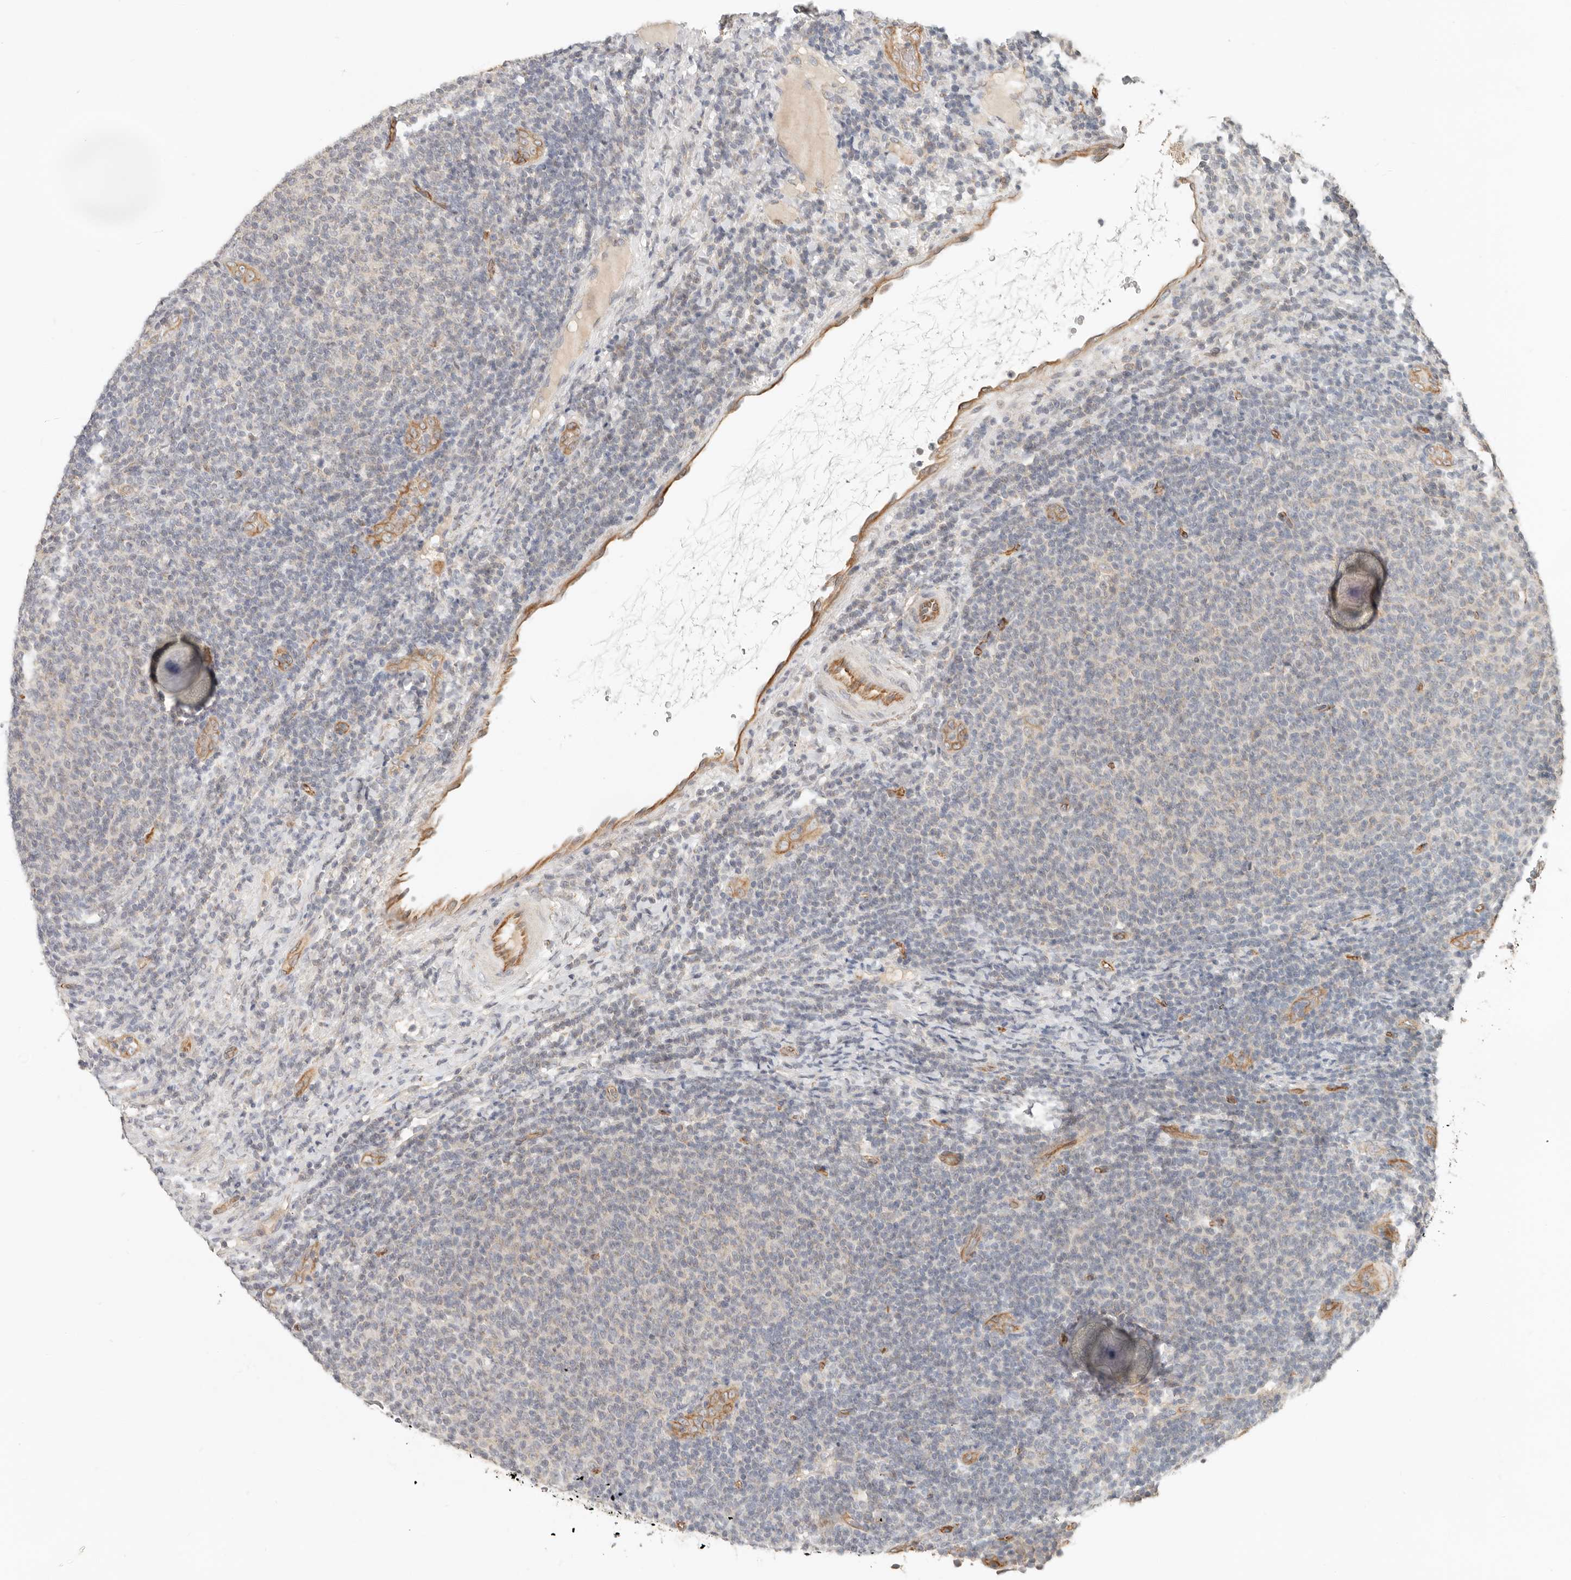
{"staining": {"intensity": "negative", "quantity": "none", "location": "none"}, "tissue": "lymphoma", "cell_type": "Tumor cells", "image_type": "cancer", "snomed": [{"axis": "morphology", "description": "Malignant lymphoma, non-Hodgkin's type, Low grade"}, {"axis": "topography", "description": "Lymph node"}], "caption": "DAB immunohistochemical staining of lymphoma demonstrates no significant positivity in tumor cells.", "gene": "SPRING1", "patient": {"sex": "male", "age": 66}}